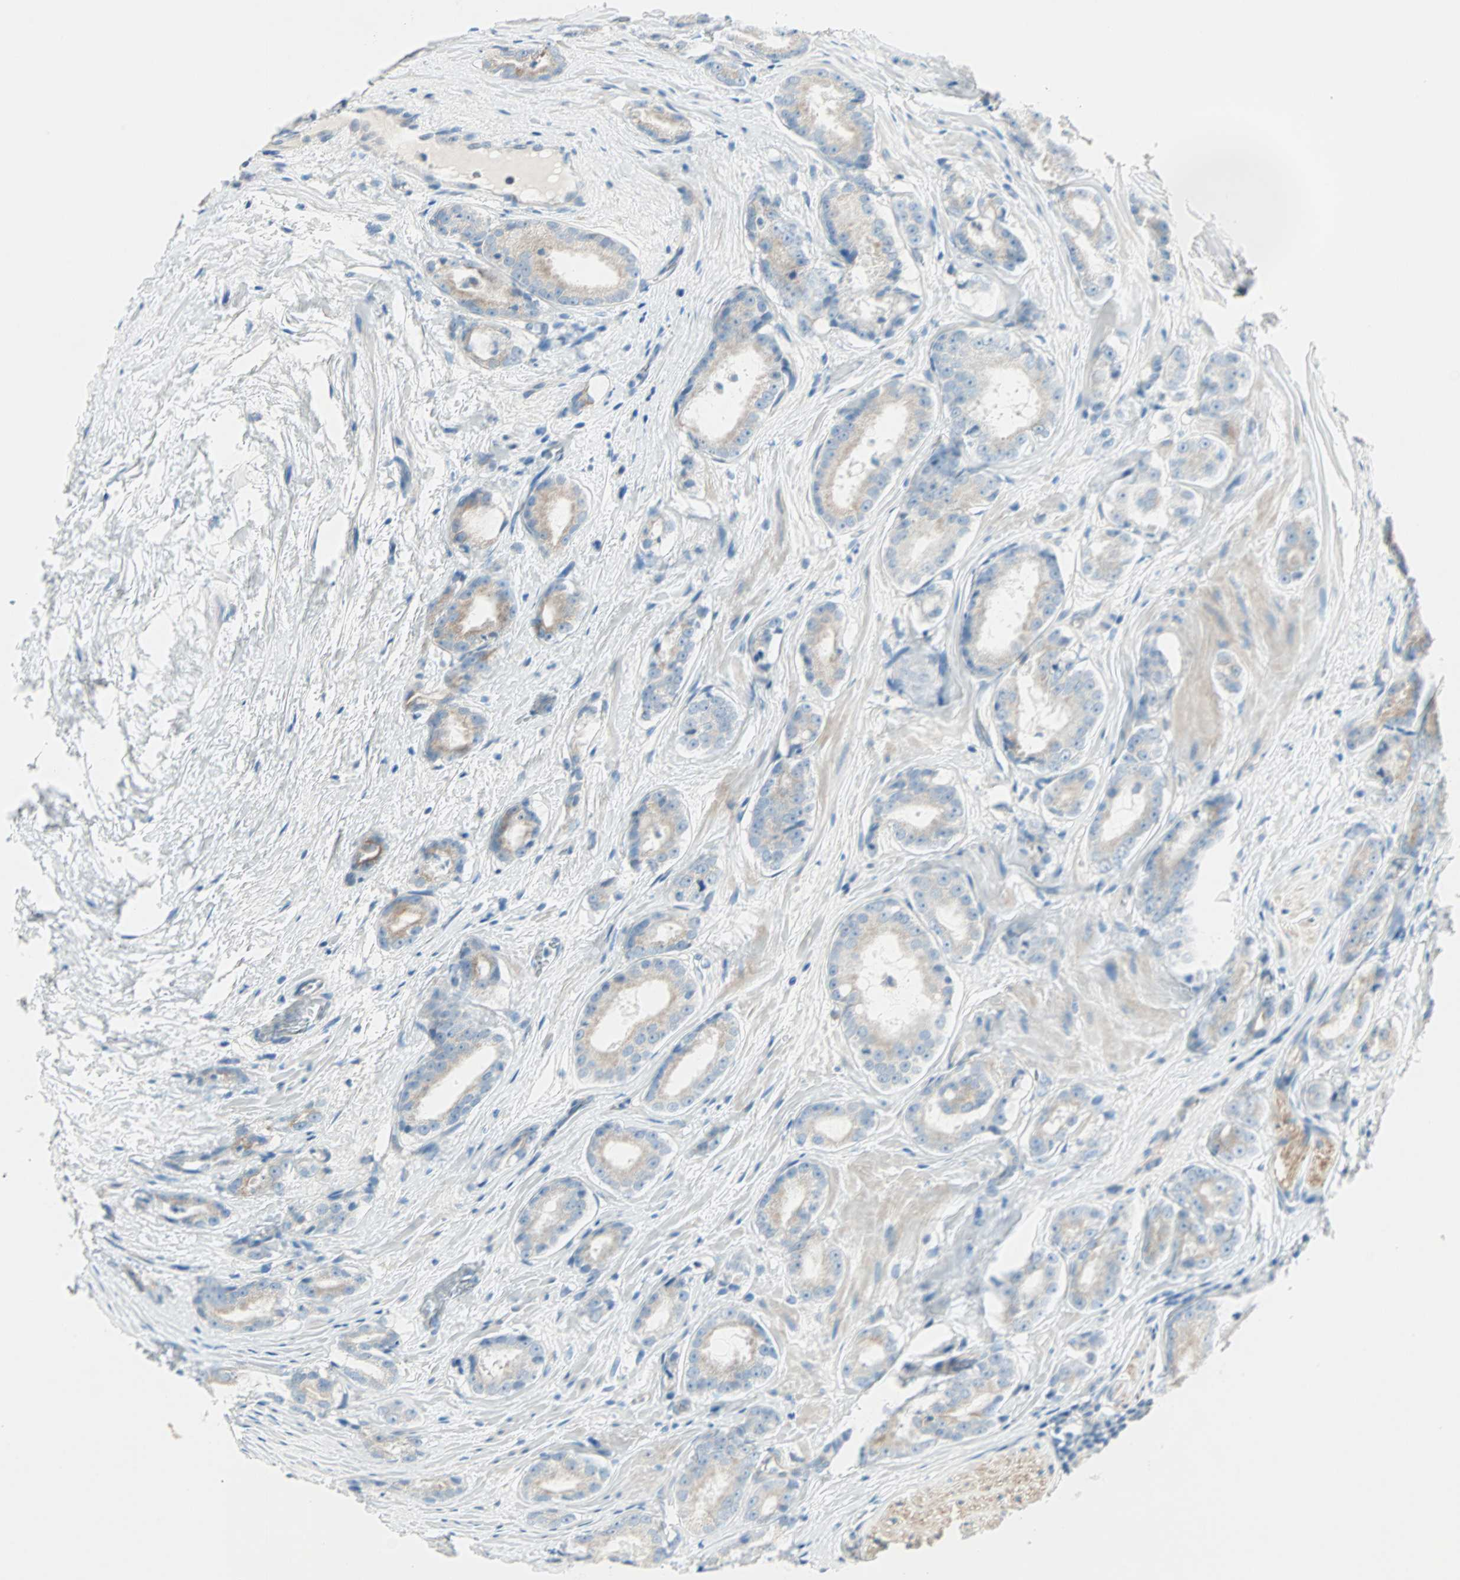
{"staining": {"intensity": "weak", "quantity": "25%-75%", "location": "cytoplasmic/membranous"}, "tissue": "prostate cancer", "cell_type": "Tumor cells", "image_type": "cancer", "snomed": [{"axis": "morphology", "description": "Adenocarcinoma, High grade"}, {"axis": "topography", "description": "Prostate"}], "caption": "Weak cytoplasmic/membranous protein expression is present in about 25%-75% of tumor cells in high-grade adenocarcinoma (prostate).", "gene": "SULT1C2", "patient": {"sex": "male", "age": 64}}